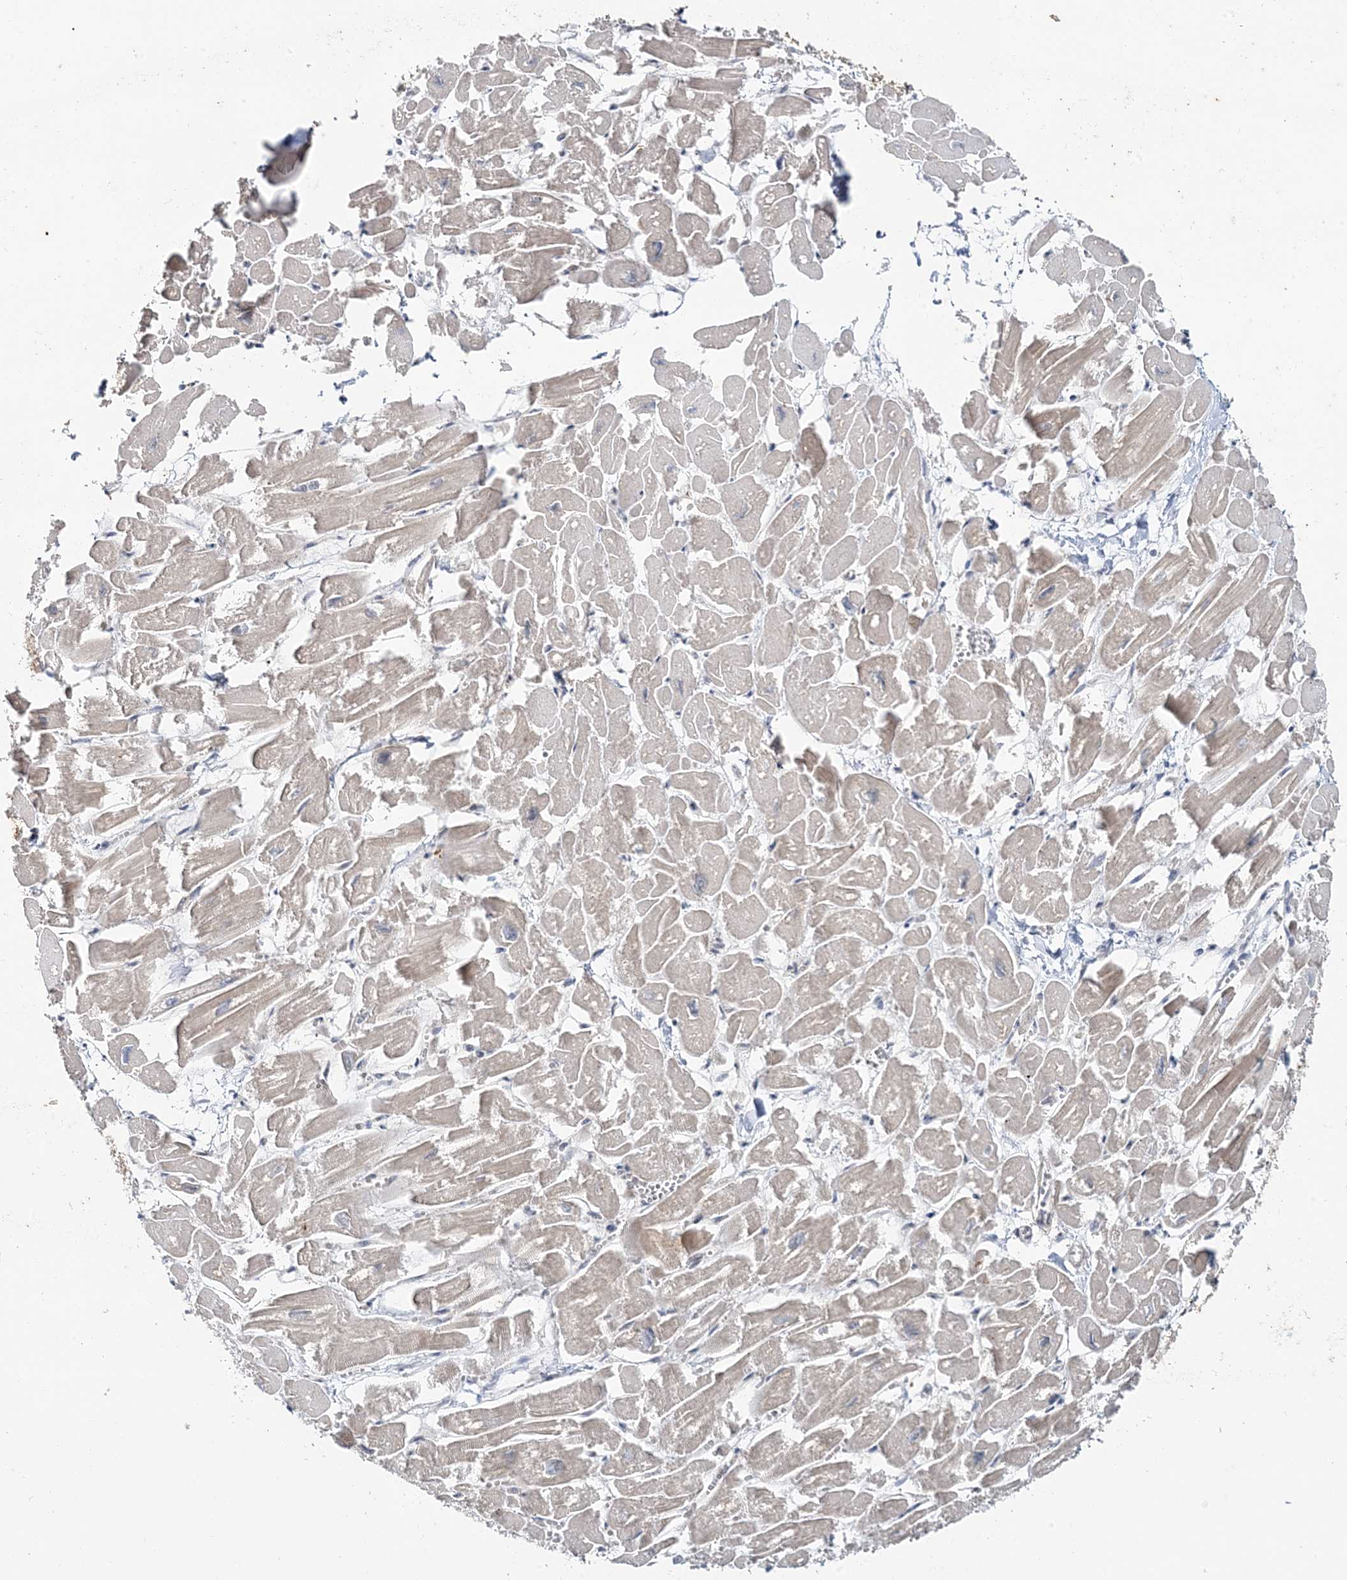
{"staining": {"intensity": "weak", "quantity": "<25%", "location": "nuclear"}, "tissue": "heart muscle", "cell_type": "Cardiomyocytes", "image_type": "normal", "snomed": [{"axis": "morphology", "description": "Normal tissue, NOS"}, {"axis": "topography", "description": "Heart"}], "caption": "High magnification brightfield microscopy of normal heart muscle stained with DAB (brown) and counterstained with hematoxylin (blue): cardiomyocytes show no significant expression. The staining was performed using DAB (3,3'-diaminobenzidine) to visualize the protein expression in brown, while the nuclei were stained in blue with hematoxylin (Magnification: 20x).", "gene": "LEXM", "patient": {"sex": "male", "age": 54}}